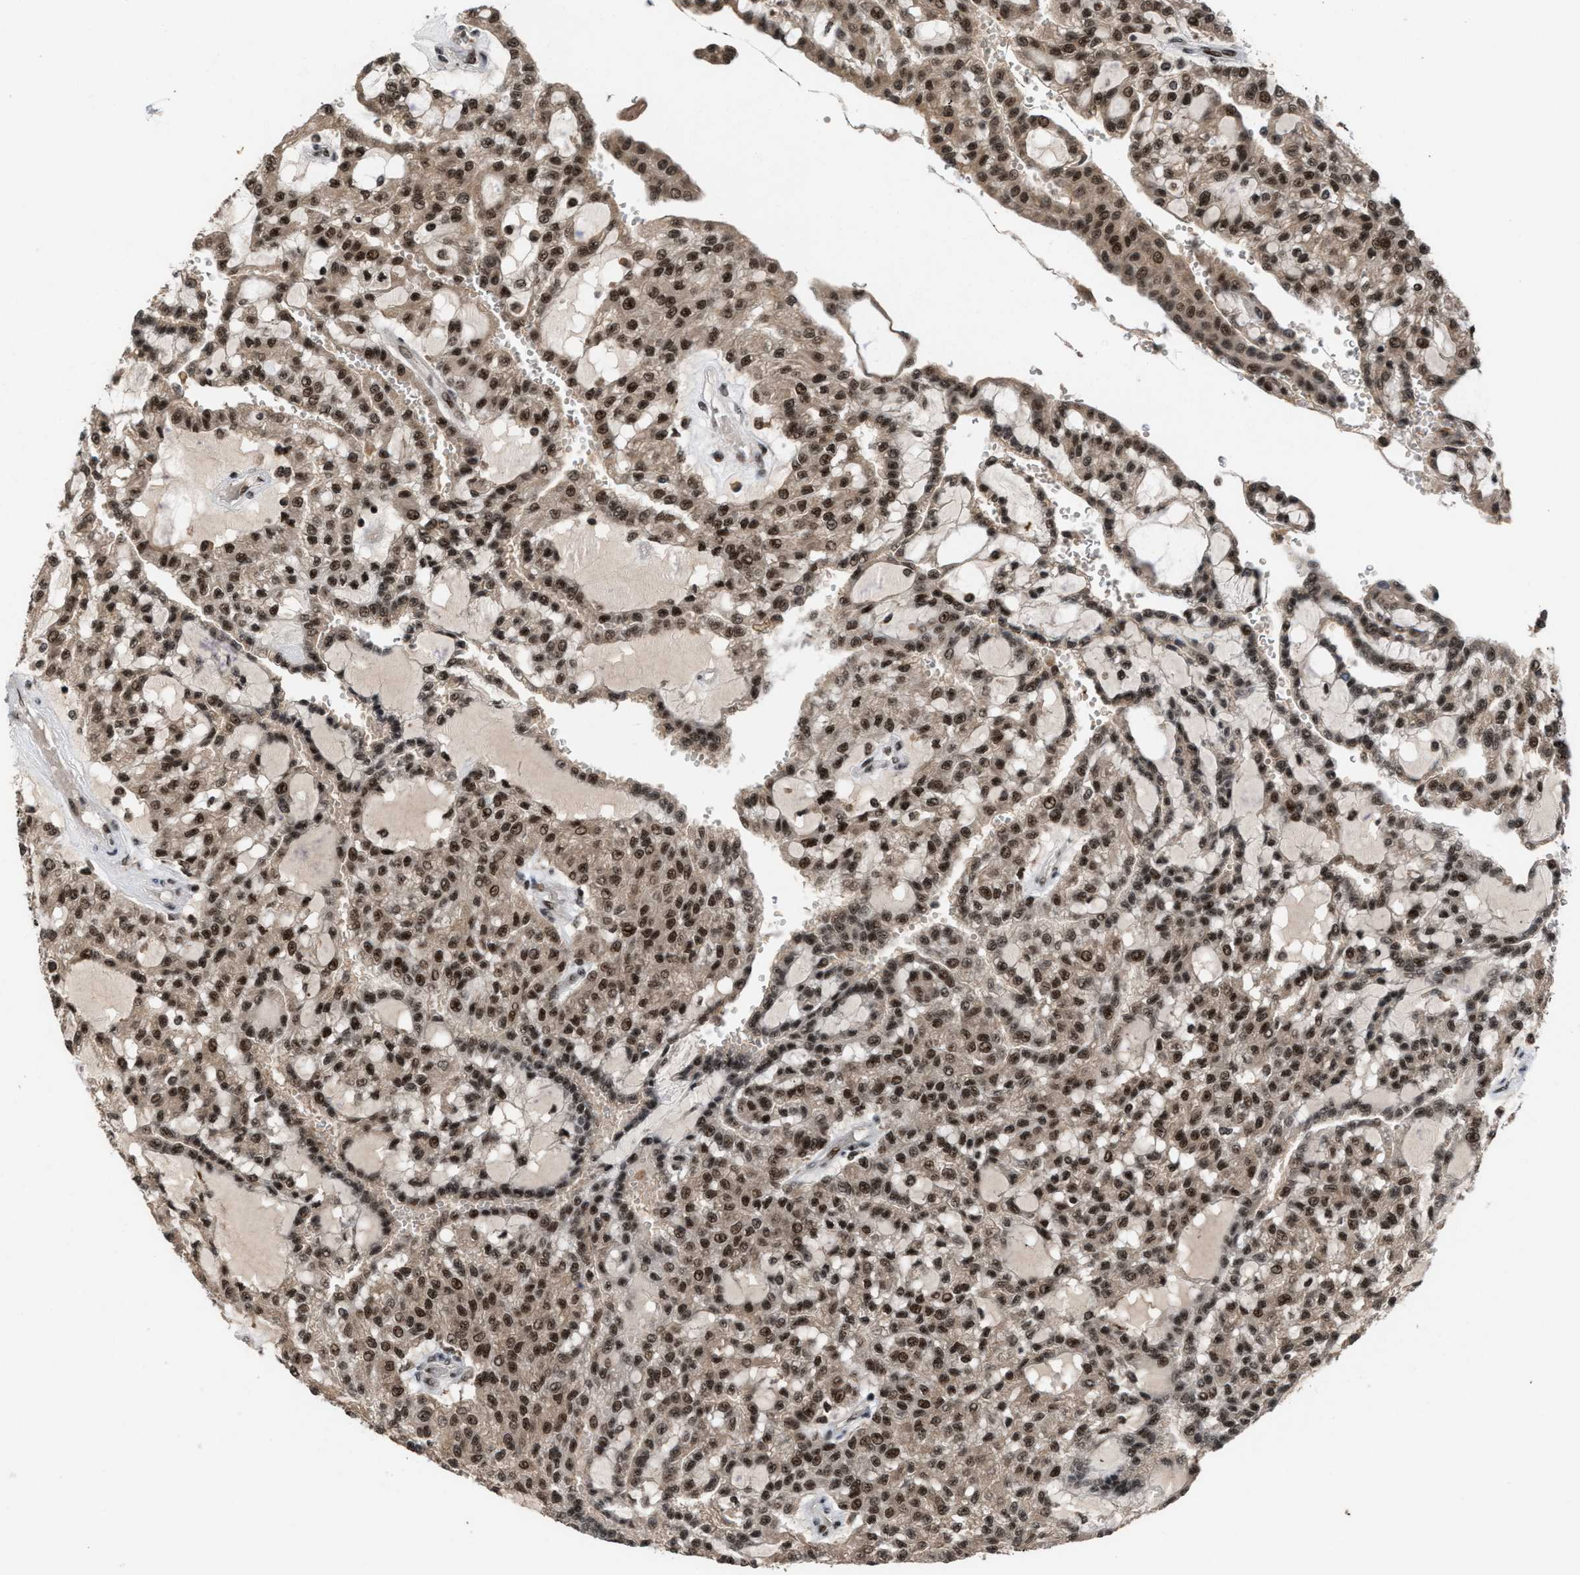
{"staining": {"intensity": "strong", "quantity": ">75%", "location": "nuclear"}, "tissue": "renal cancer", "cell_type": "Tumor cells", "image_type": "cancer", "snomed": [{"axis": "morphology", "description": "Adenocarcinoma, NOS"}, {"axis": "topography", "description": "Kidney"}], "caption": "The micrograph demonstrates immunohistochemical staining of renal adenocarcinoma. There is strong nuclear positivity is identified in approximately >75% of tumor cells.", "gene": "PRPF4", "patient": {"sex": "male", "age": 63}}